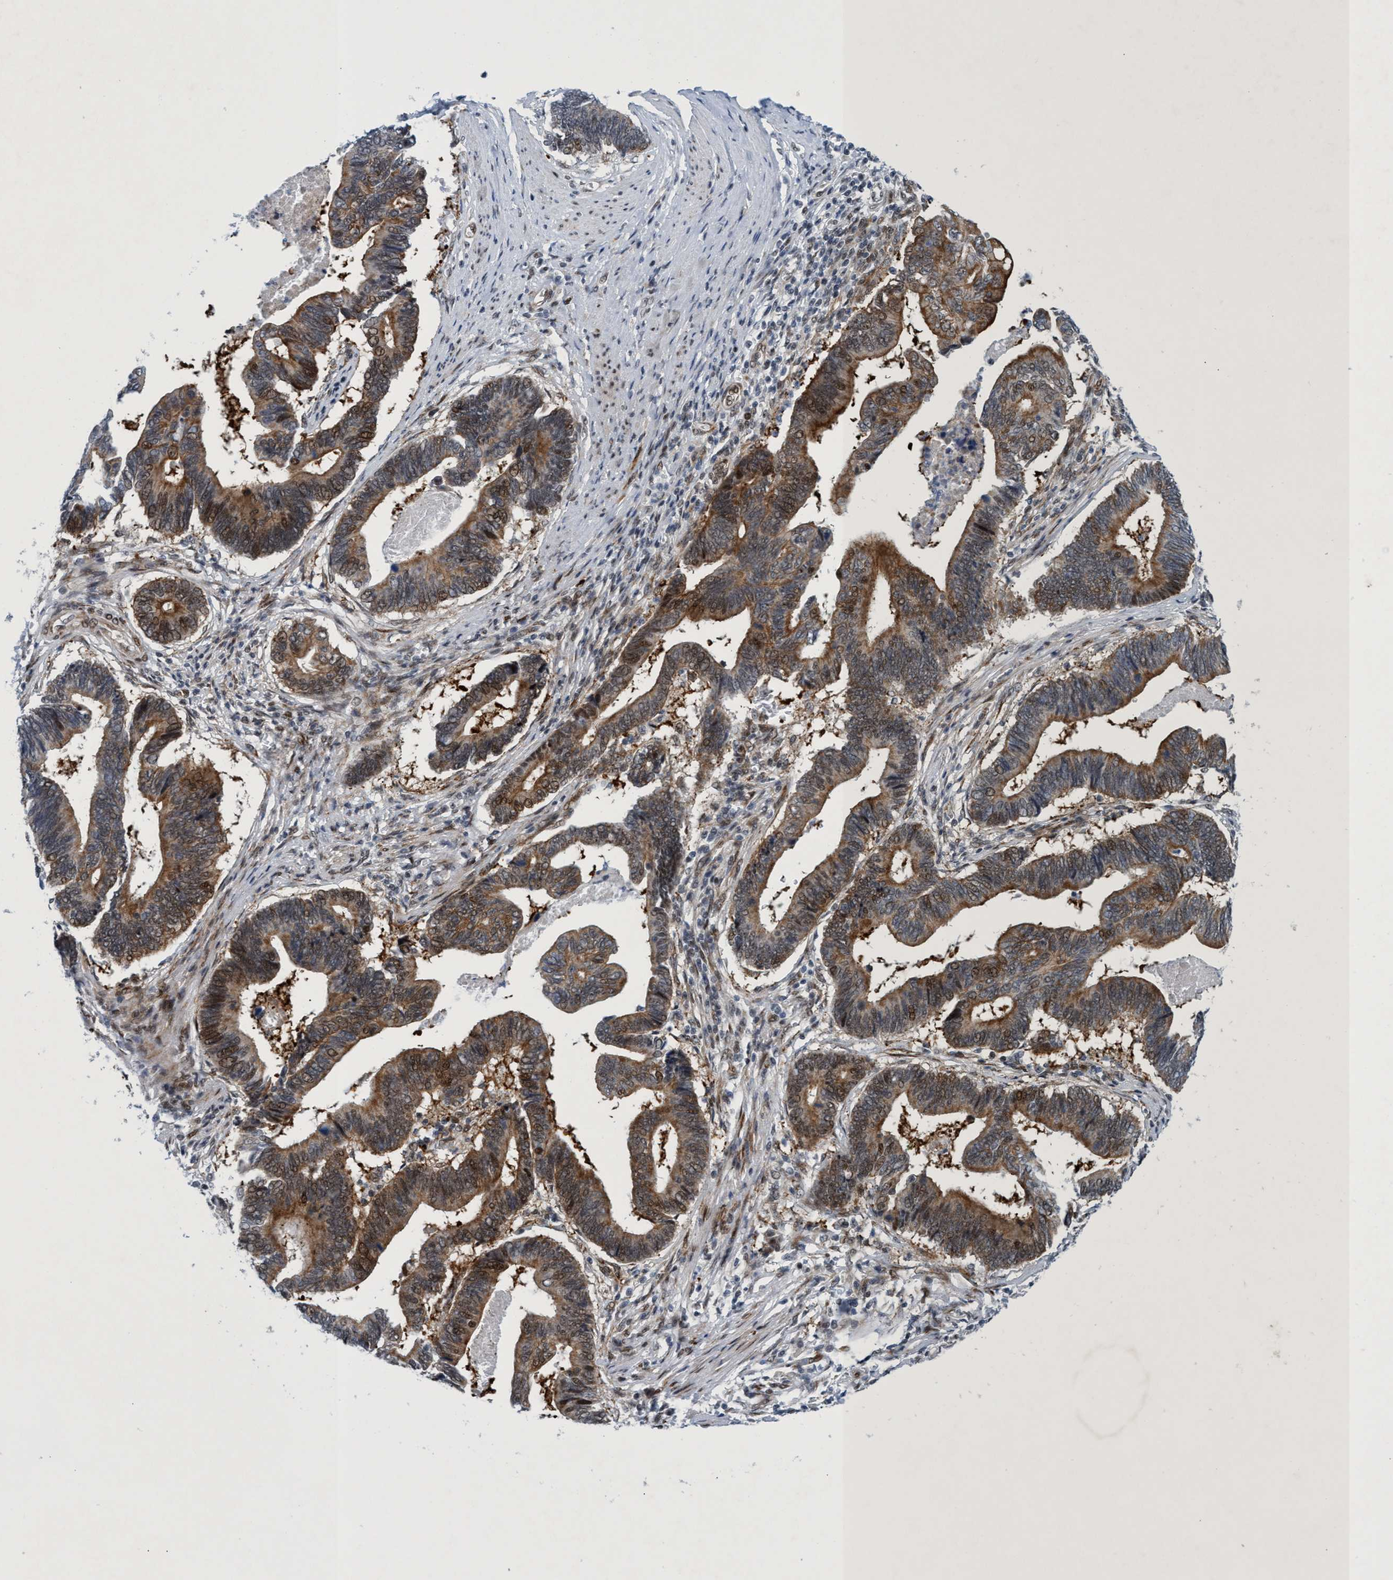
{"staining": {"intensity": "moderate", "quantity": ">75%", "location": "cytoplasmic/membranous"}, "tissue": "pancreatic cancer", "cell_type": "Tumor cells", "image_type": "cancer", "snomed": [{"axis": "morphology", "description": "Adenocarcinoma, NOS"}, {"axis": "topography", "description": "Pancreas"}], "caption": "This image reveals immunohistochemistry staining of adenocarcinoma (pancreatic), with medium moderate cytoplasmic/membranous positivity in approximately >75% of tumor cells.", "gene": "CWC27", "patient": {"sex": "female", "age": 70}}